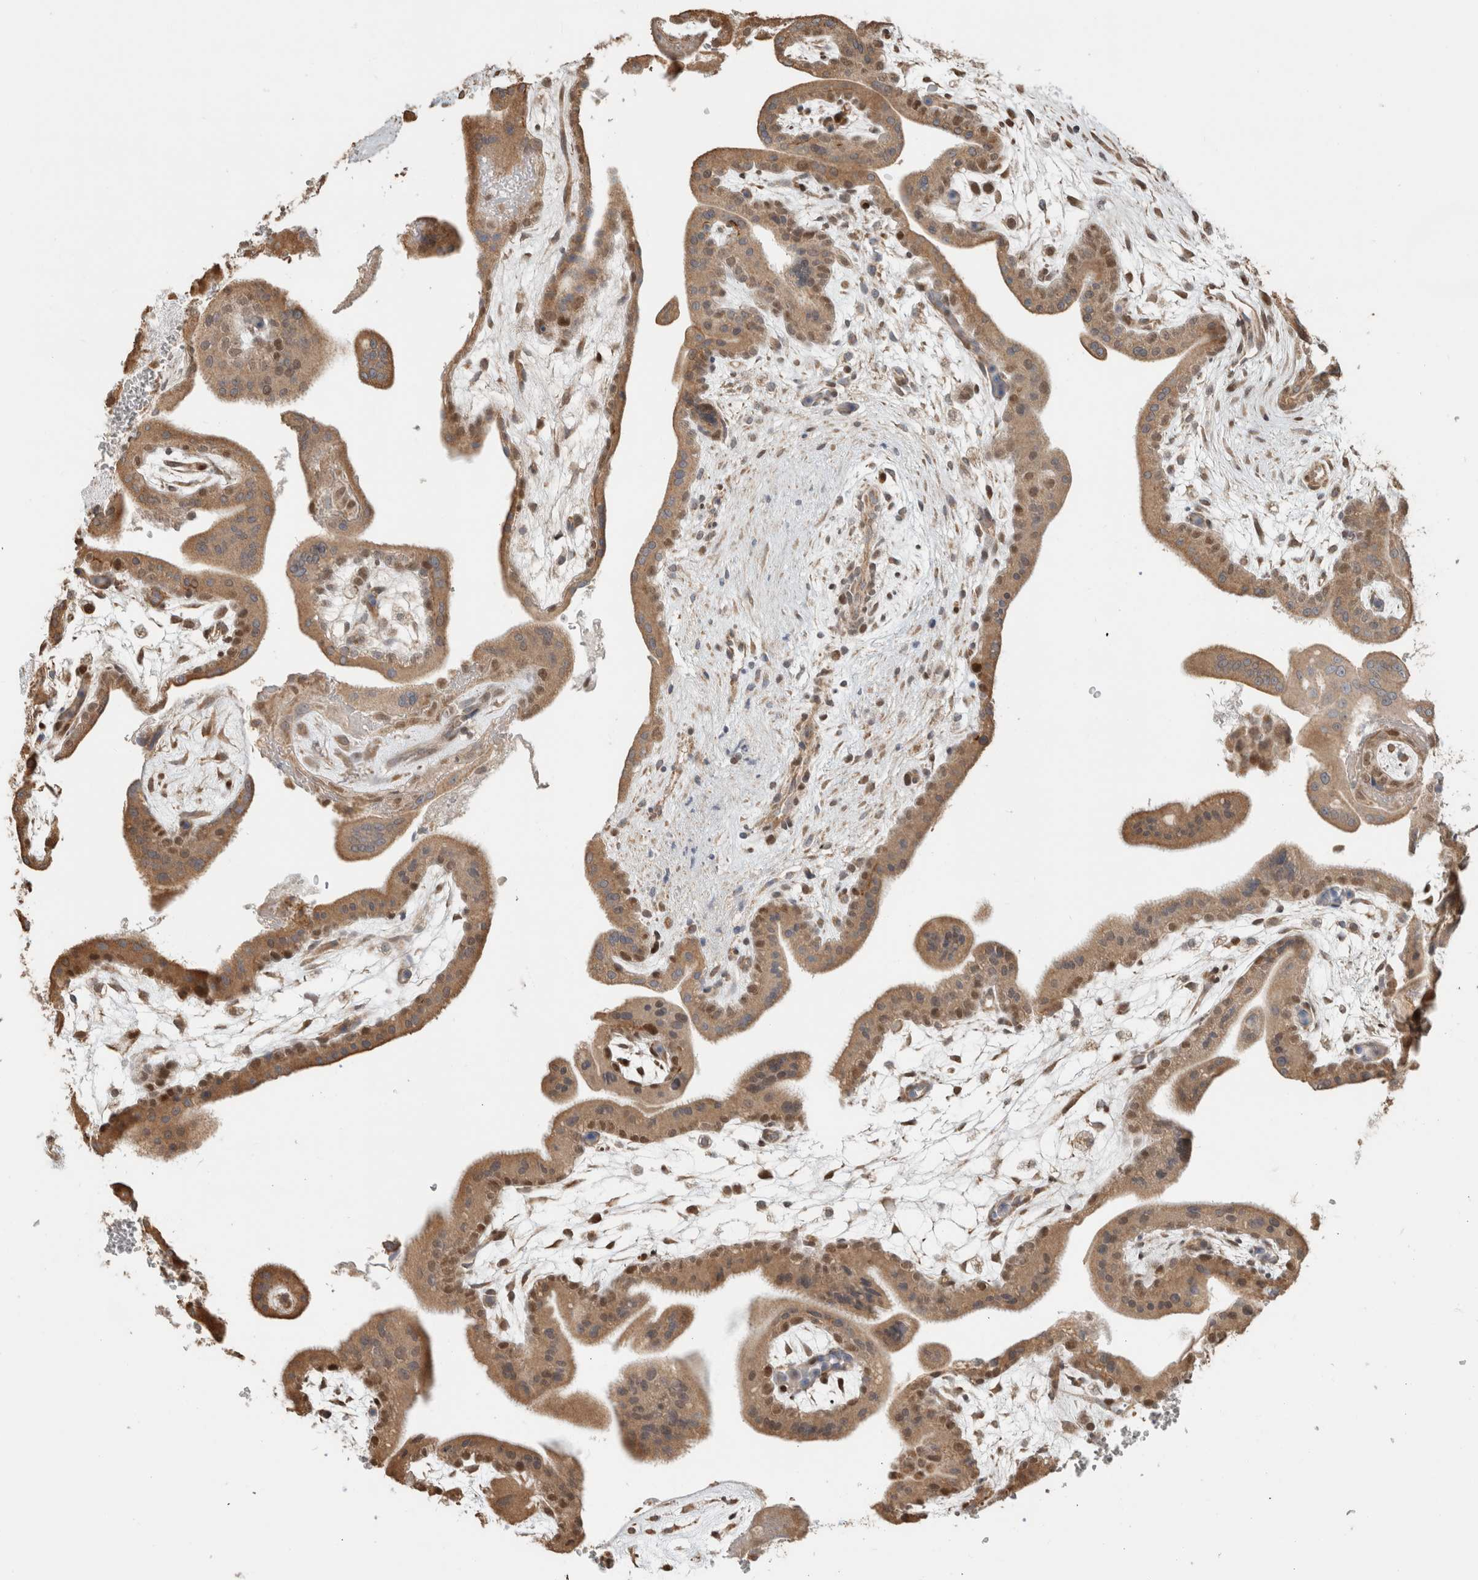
{"staining": {"intensity": "moderate", "quantity": ">75%", "location": "cytoplasmic/membranous"}, "tissue": "placenta", "cell_type": "Decidual cells", "image_type": "normal", "snomed": [{"axis": "morphology", "description": "Normal tissue, NOS"}, {"axis": "topography", "description": "Placenta"}], "caption": "Protein staining of benign placenta displays moderate cytoplasmic/membranous staining in approximately >75% of decidual cells.", "gene": "GINS4", "patient": {"sex": "female", "age": 35}}